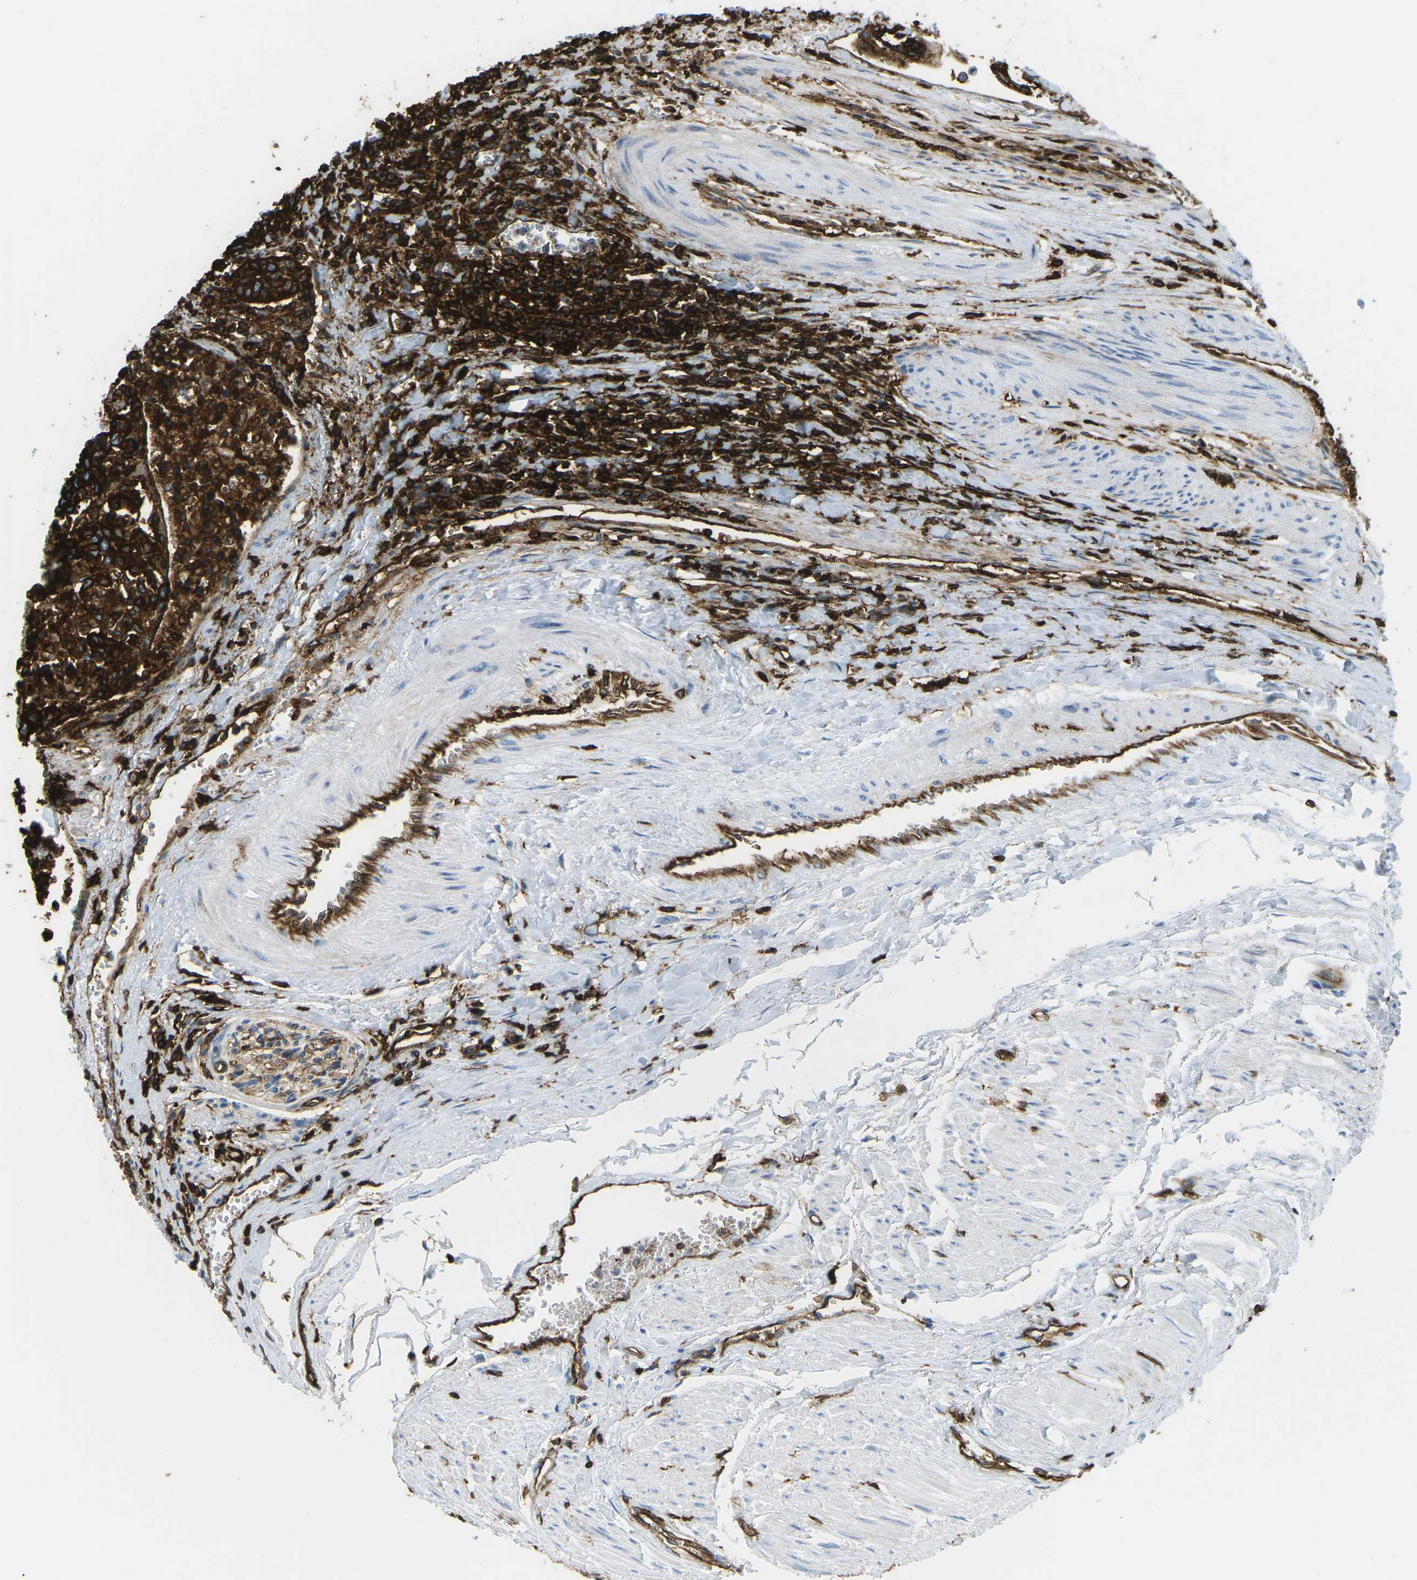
{"staining": {"intensity": "strong", "quantity": ">75%", "location": "cytoplasmic/membranous"}, "tissue": "urothelial cancer", "cell_type": "Tumor cells", "image_type": "cancer", "snomed": [{"axis": "morphology", "description": "Urothelial carcinoma, High grade"}, {"axis": "topography", "description": "Urinary bladder"}], "caption": "Immunohistochemical staining of urothelial cancer exhibits strong cytoplasmic/membranous protein positivity in approximately >75% of tumor cells.", "gene": "HLA-B", "patient": {"sex": "female", "age": 85}}